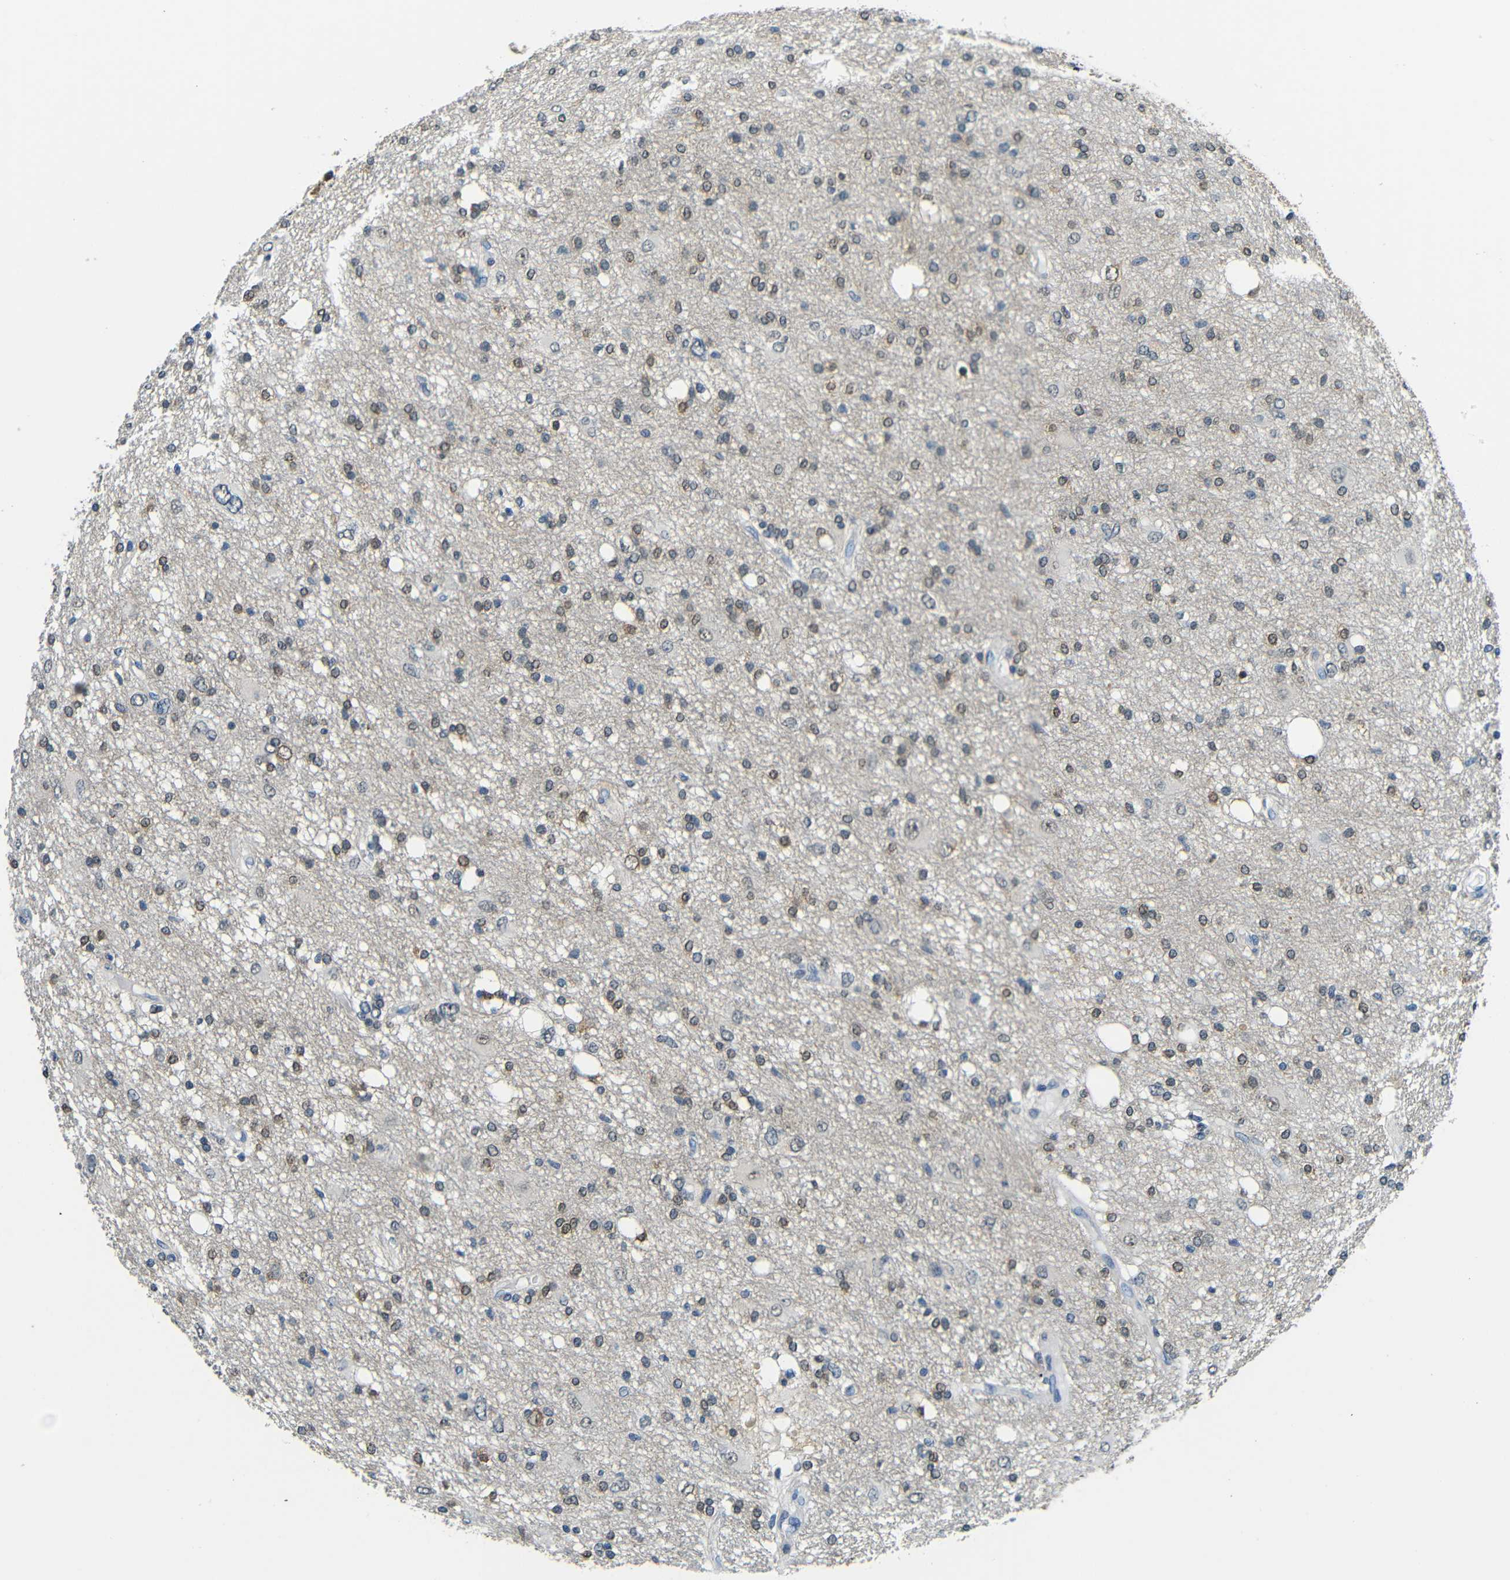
{"staining": {"intensity": "moderate", "quantity": "25%-75%", "location": "cytoplasmic/membranous,nuclear"}, "tissue": "glioma", "cell_type": "Tumor cells", "image_type": "cancer", "snomed": [{"axis": "morphology", "description": "Glioma, malignant, High grade"}, {"axis": "topography", "description": "Brain"}], "caption": "IHC of glioma shows medium levels of moderate cytoplasmic/membranous and nuclear staining in approximately 25%-75% of tumor cells. The staining was performed using DAB to visualize the protein expression in brown, while the nuclei were stained in blue with hematoxylin (Magnification: 20x).", "gene": "ADAP1", "patient": {"sex": "female", "age": 59}}